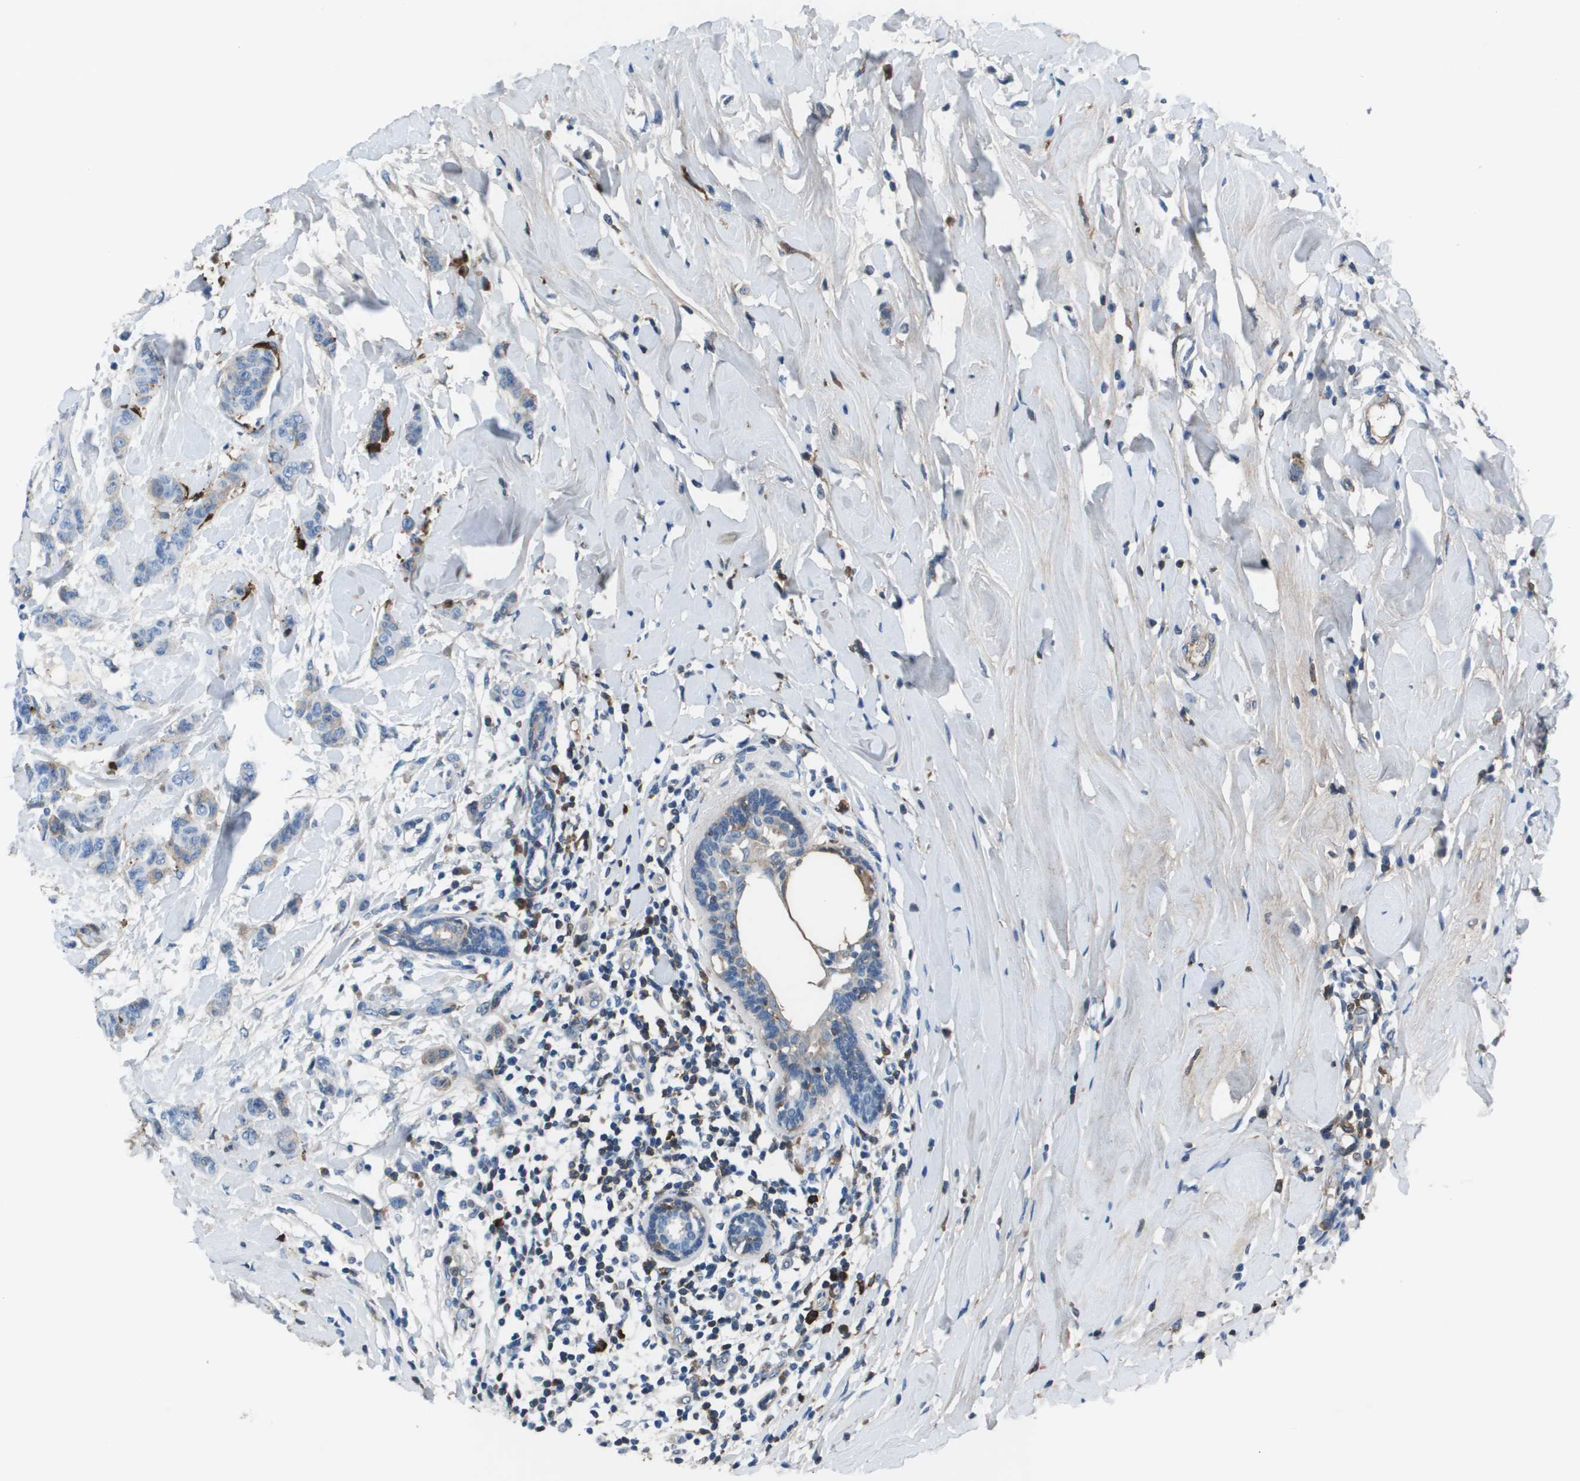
{"staining": {"intensity": "weak", "quantity": "<25%", "location": "cytoplasmic/membranous"}, "tissue": "breast cancer", "cell_type": "Tumor cells", "image_type": "cancer", "snomed": [{"axis": "morphology", "description": "Normal tissue, NOS"}, {"axis": "morphology", "description": "Duct carcinoma"}, {"axis": "topography", "description": "Breast"}], "caption": "An IHC micrograph of breast cancer (intraductal carcinoma) is shown. There is no staining in tumor cells of breast cancer (intraductal carcinoma).", "gene": "VTN", "patient": {"sex": "female", "age": 40}}